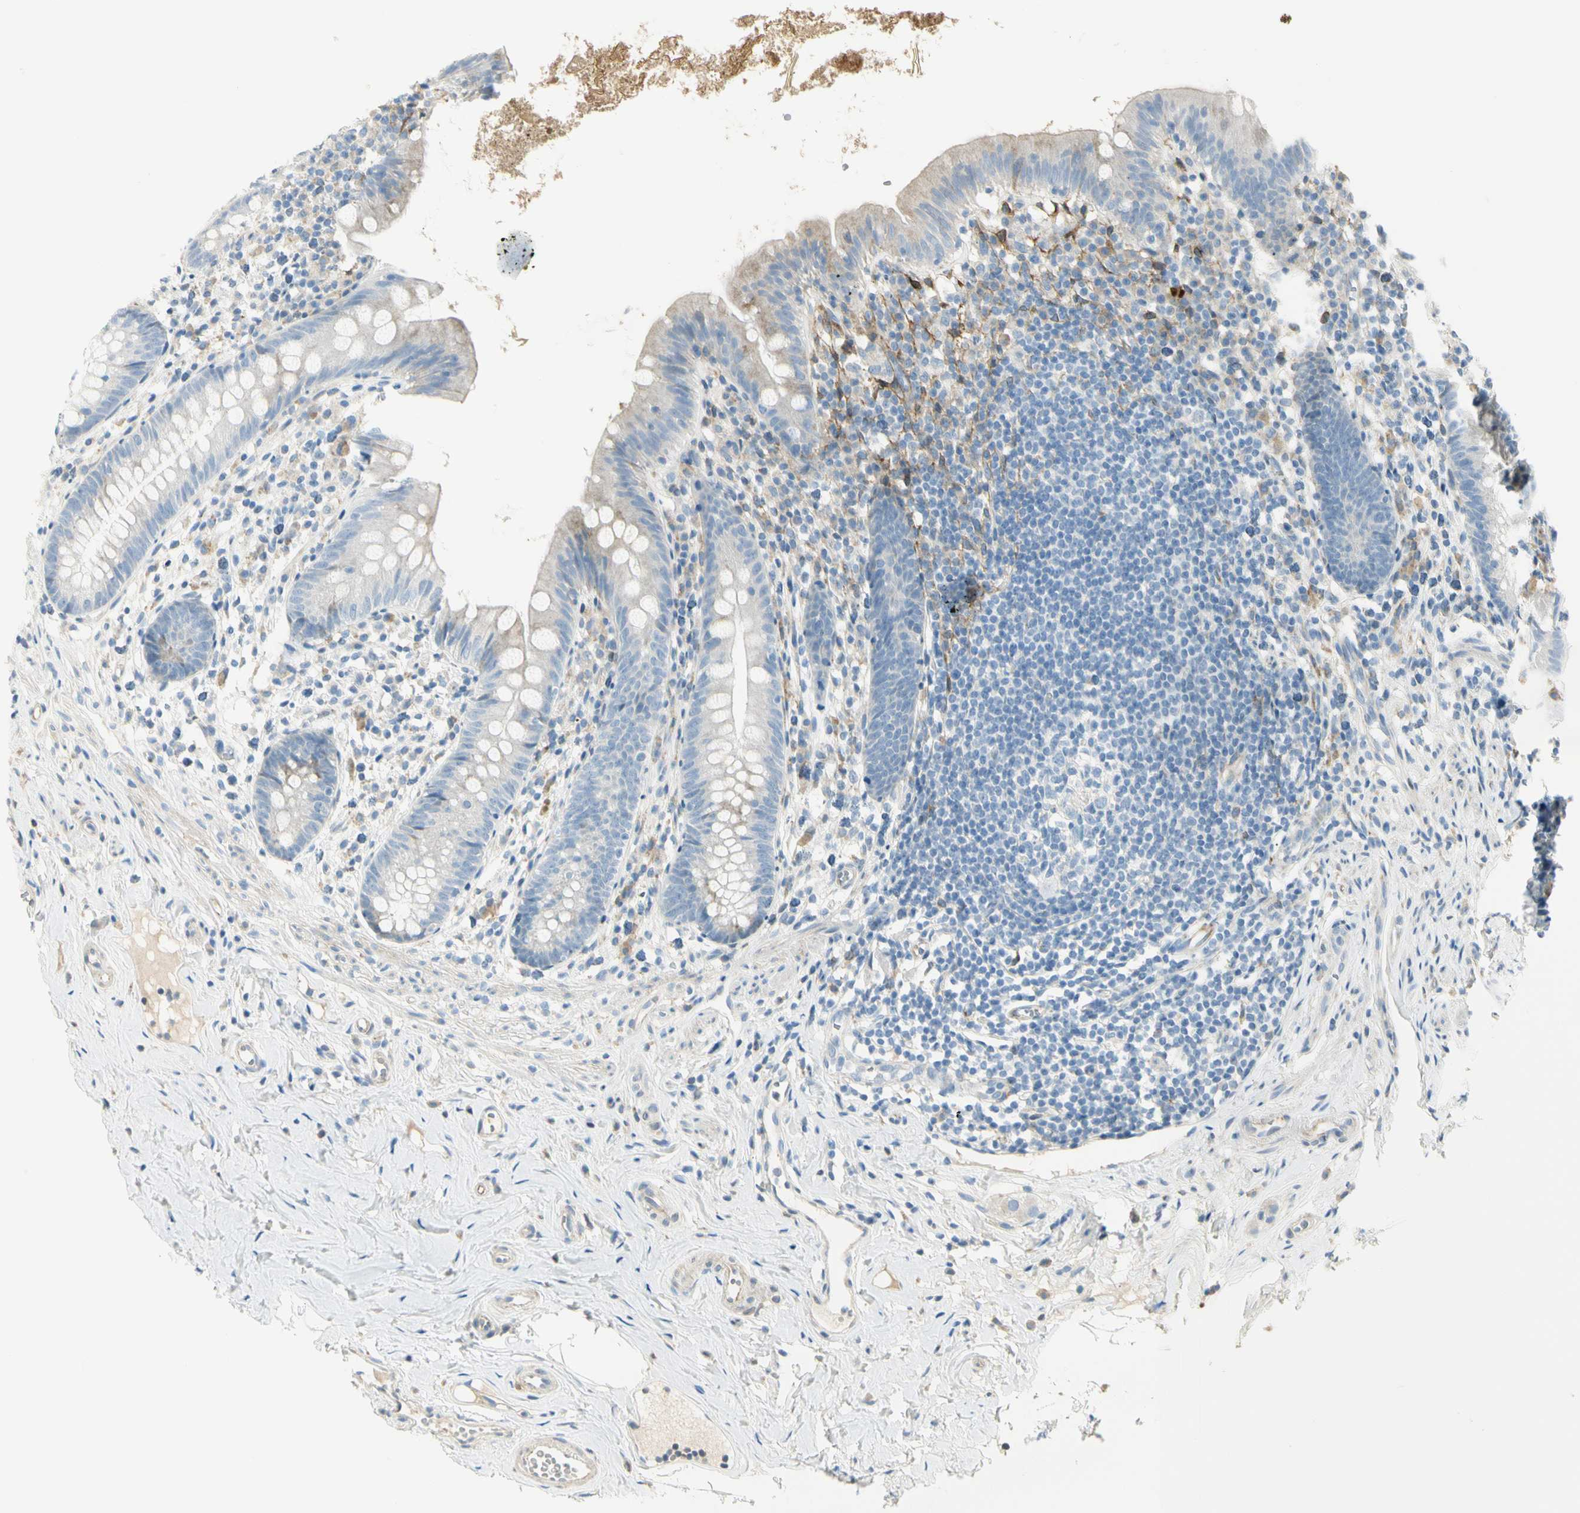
{"staining": {"intensity": "weak", "quantity": "<25%", "location": "cytoplasmic/membranous"}, "tissue": "appendix", "cell_type": "Glandular cells", "image_type": "normal", "snomed": [{"axis": "morphology", "description": "Normal tissue, NOS"}, {"axis": "topography", "description": "Appendix"}], "caption": "High power microscopy micrograph of an immunohistochemistry (IHC) micrograph of normal appendix, revealing no significant expression in glandular cells. (Immunohistochemistry, brightfield microscopy, high magnification).", "gene": "TNFSF11", "patient": {"sex": "male", "age": 52}}